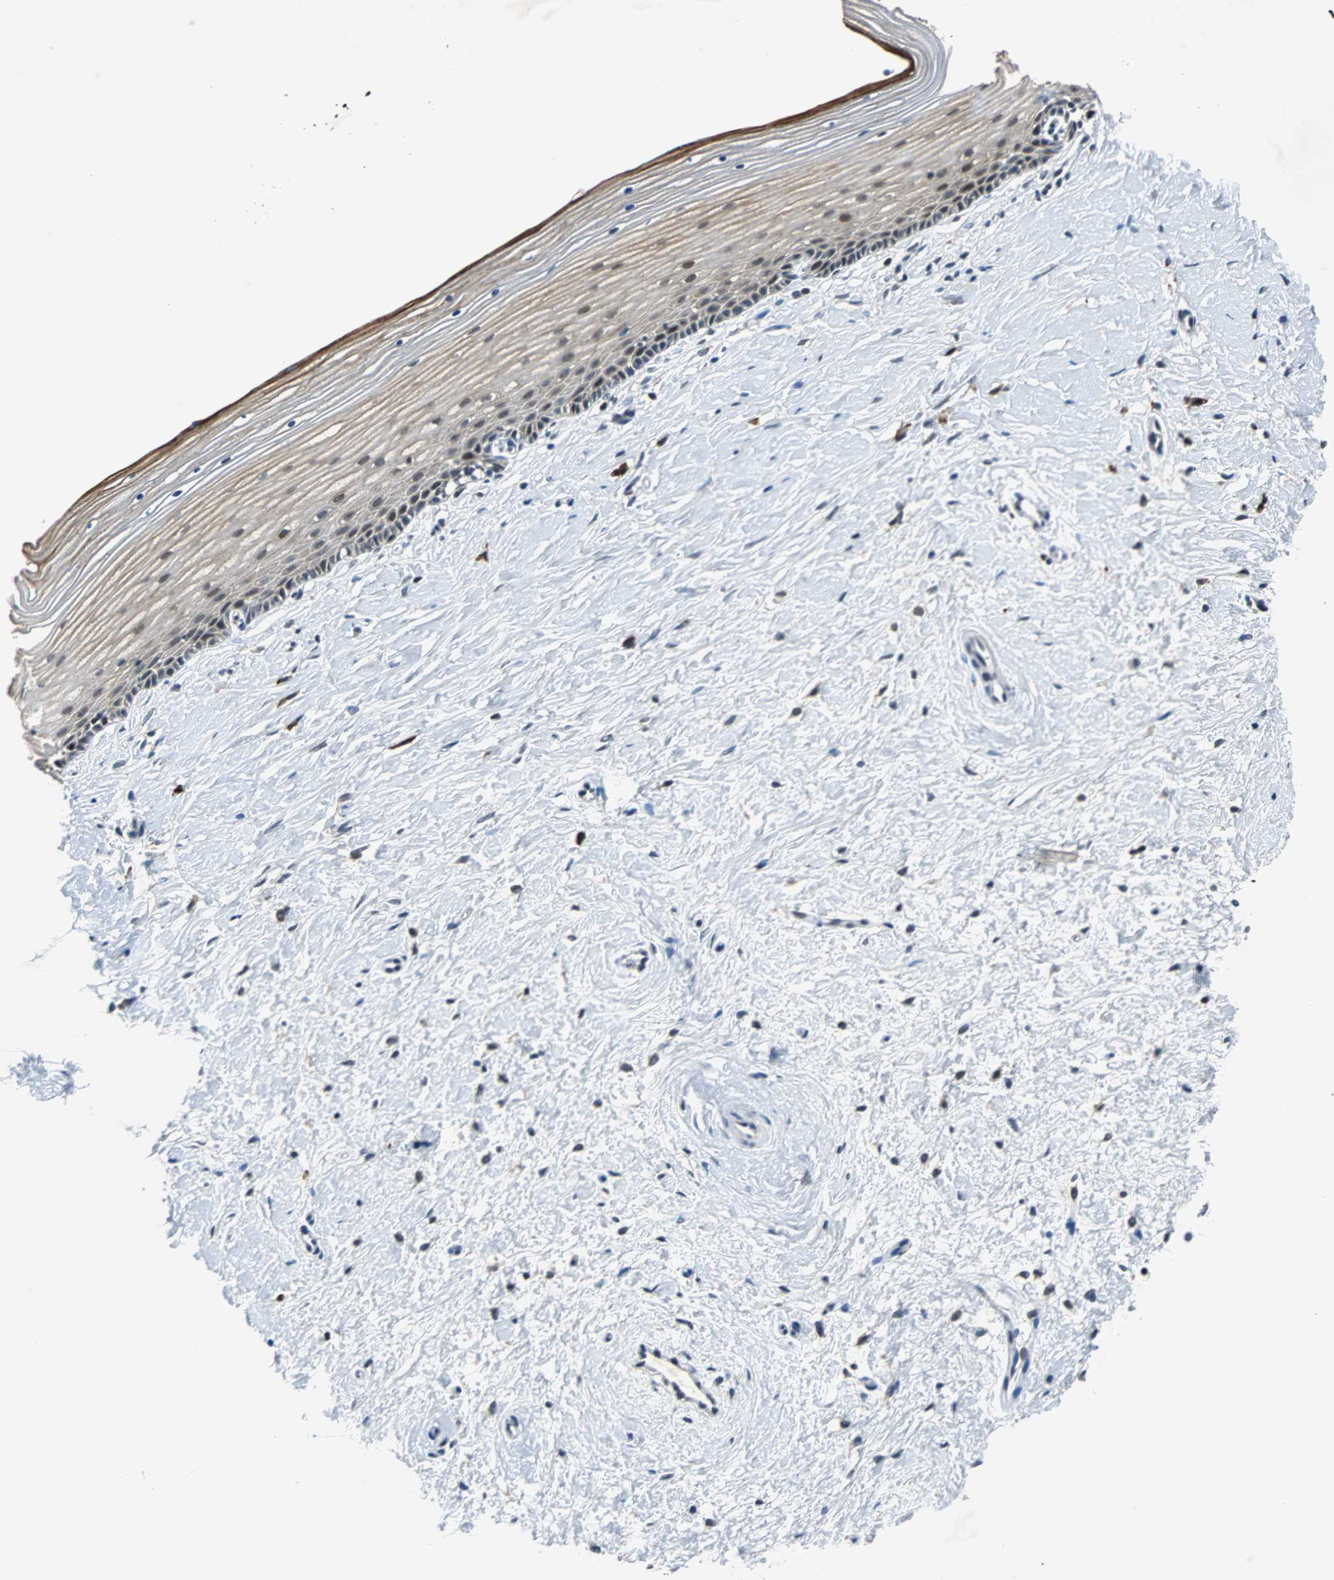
{"staining": {"intensity": "strong", "quantity": ">75%", "location": "cytoplasmic/membranous,nuclear"}, "tissue": "cervix", "cell_type": "Glandular cells", "image_type": "normal", "snomed": [{"axis": "morphology", "description": "Normal tissue, NOS"}, {"axis": "topography", "description": "Cervix"}], "caption": "Protein staining of normal cervix displays strong cytoplasmic/membranous,nuclear staining in about >75% of glandular cells. (IHC, brightfield microscopy, high magnification).", "gene": "USP28", "patient": {"sex": "female", "age": 39}}